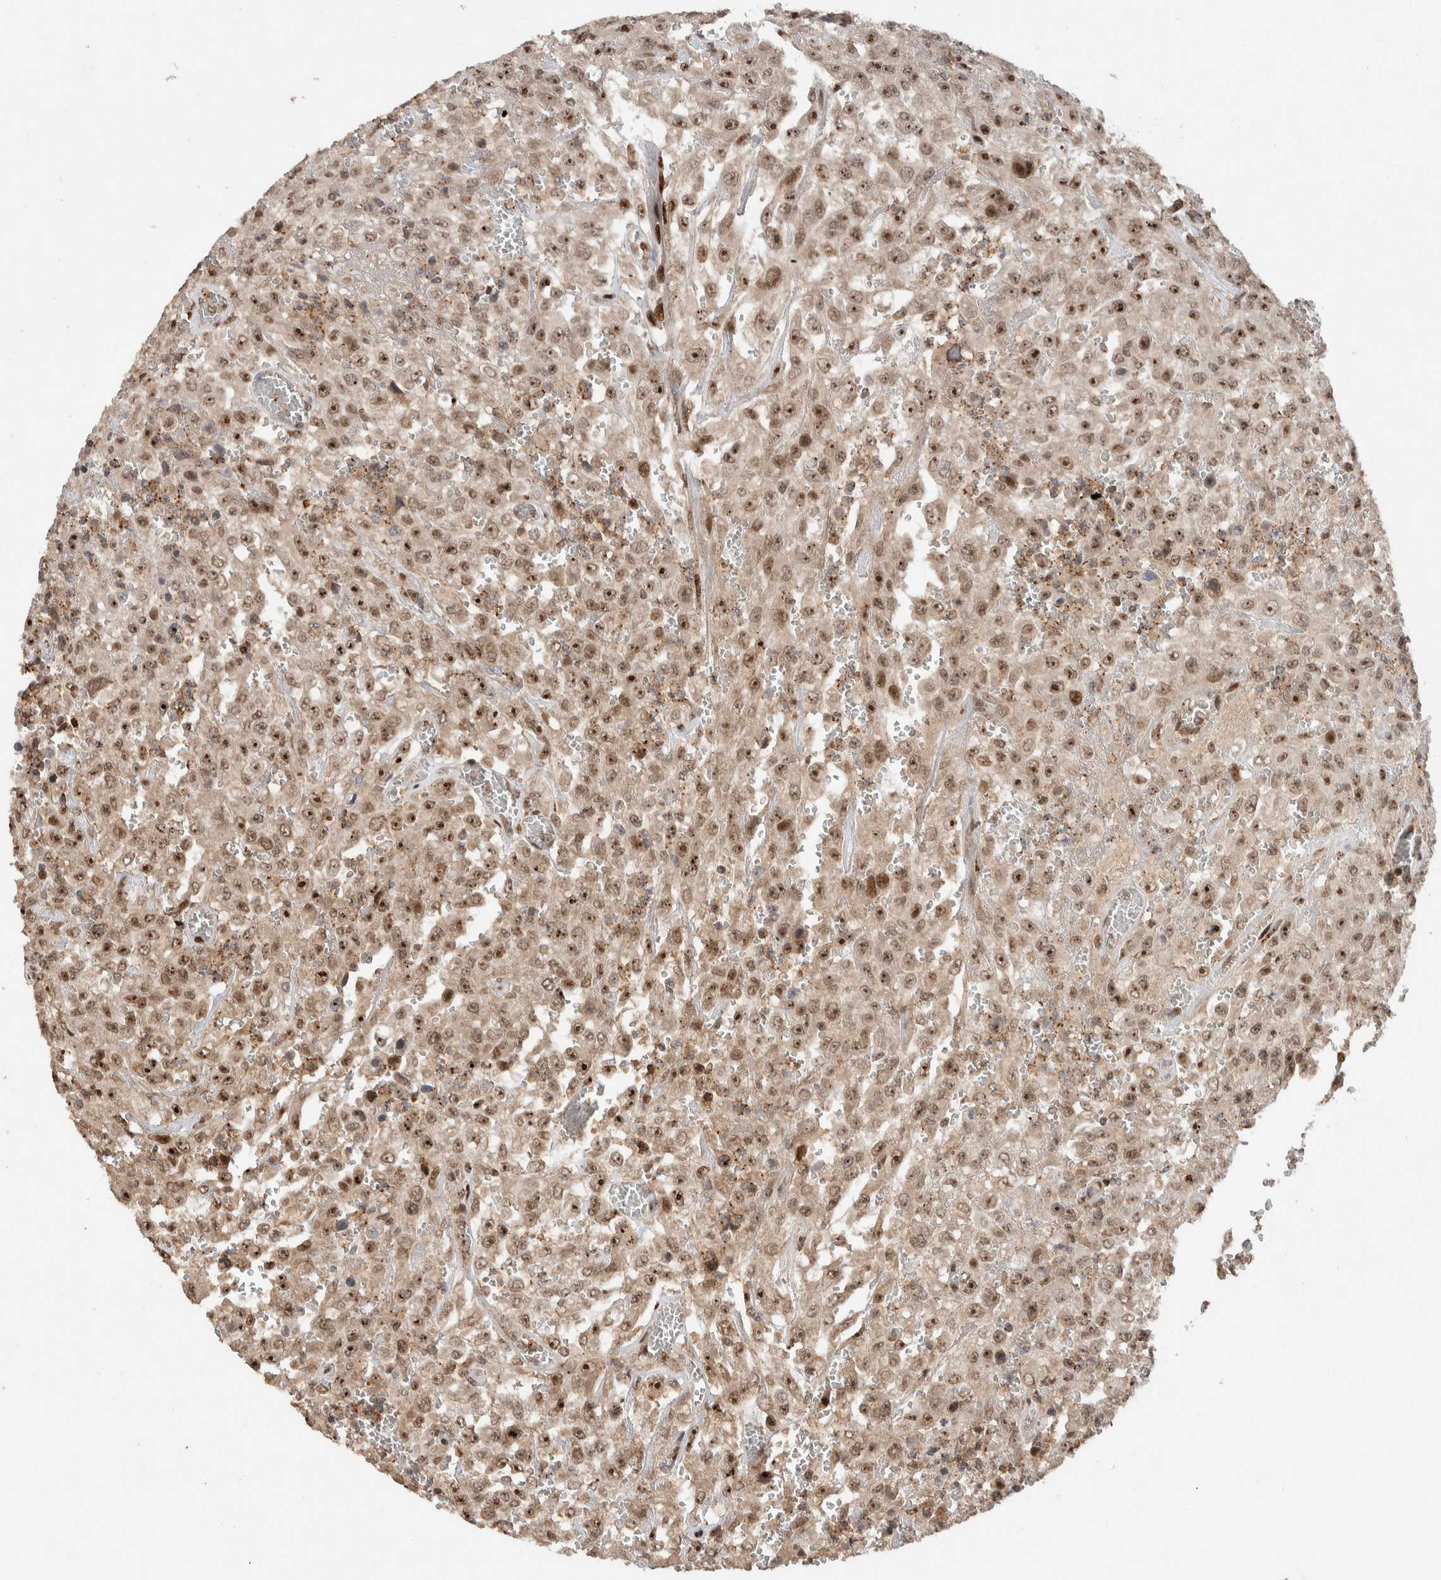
{"staining": {"intensity": "strong", "quantity": ">75%", "location": "nuclear"}, "tissue": "urothelial cancer", "cell_type": "Tumor cells", "image_type": "cancer", "snomed": [{"axis": "morphology", "description": "Urothelial carcinoma, High grade"}, {"axis": "topography", "description": "Urinary bladder"}], "caption": "Immunohistochemical staining of human urothelial carcinoma (high-grade) displays strong nuclear protein staining in about >75% of tumor cells. Ihc stains the protein of interest in brown and the nuclei are stained blue.", "gene": "ZNF521", "patient": {"sex": "male", "age": 46}}